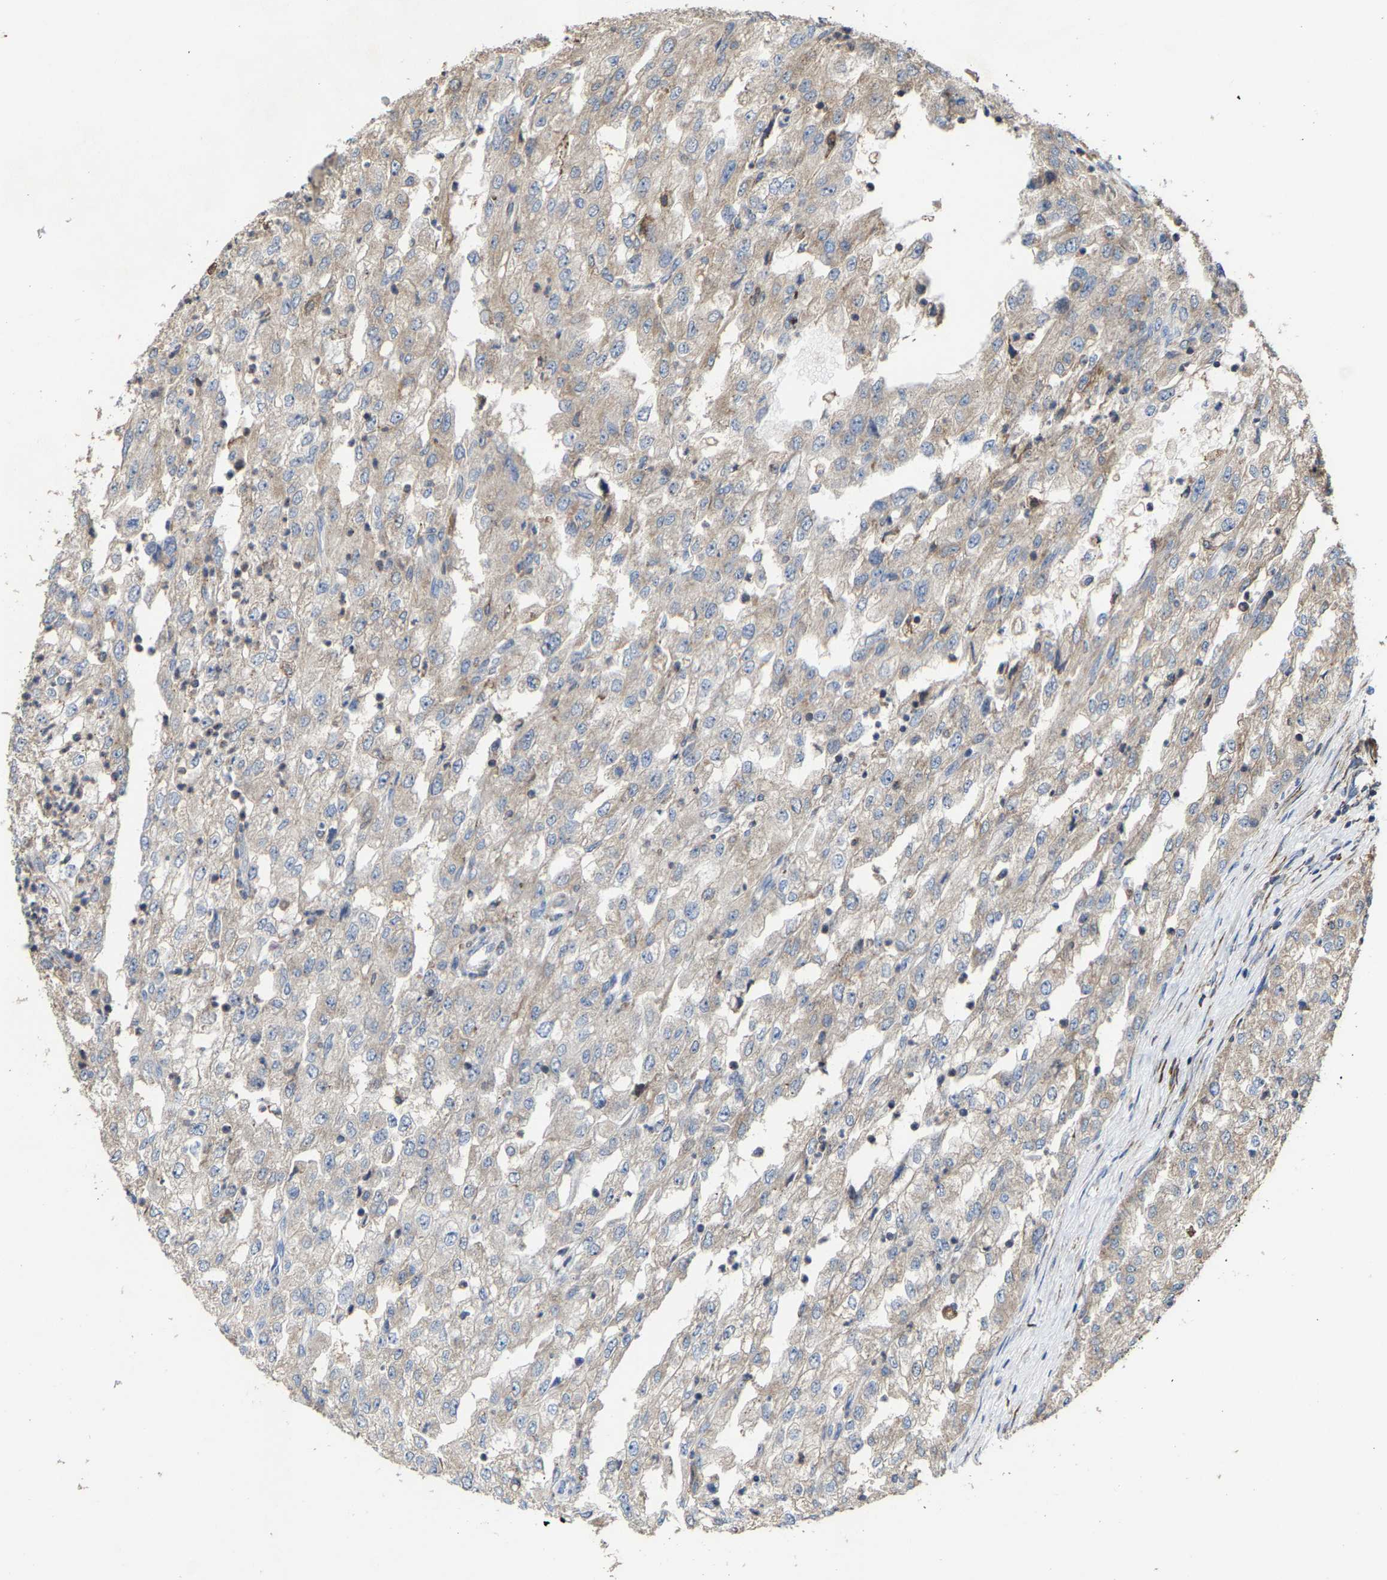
{"staining": {"intensity": "weak", "quantity": ">75%", "location": "cytoplasmic/membranous"}, "tissue": "renal cancer", "cell_type": "Tumor cells", "image_type": "cancer", "snomed": [{"axis": "morphology", "description": "Adenocarcinoma, NOS"}, {"axis": "topography", "description": "Kidney"}], "caption": "Renal cancer (adenocarcinoma) stained for a protein demonstrates weak cytoplasmic/membranous positivity in tumor cells.", "gene": "FGD3", "patient": {"sex": "female", "age": 54}}